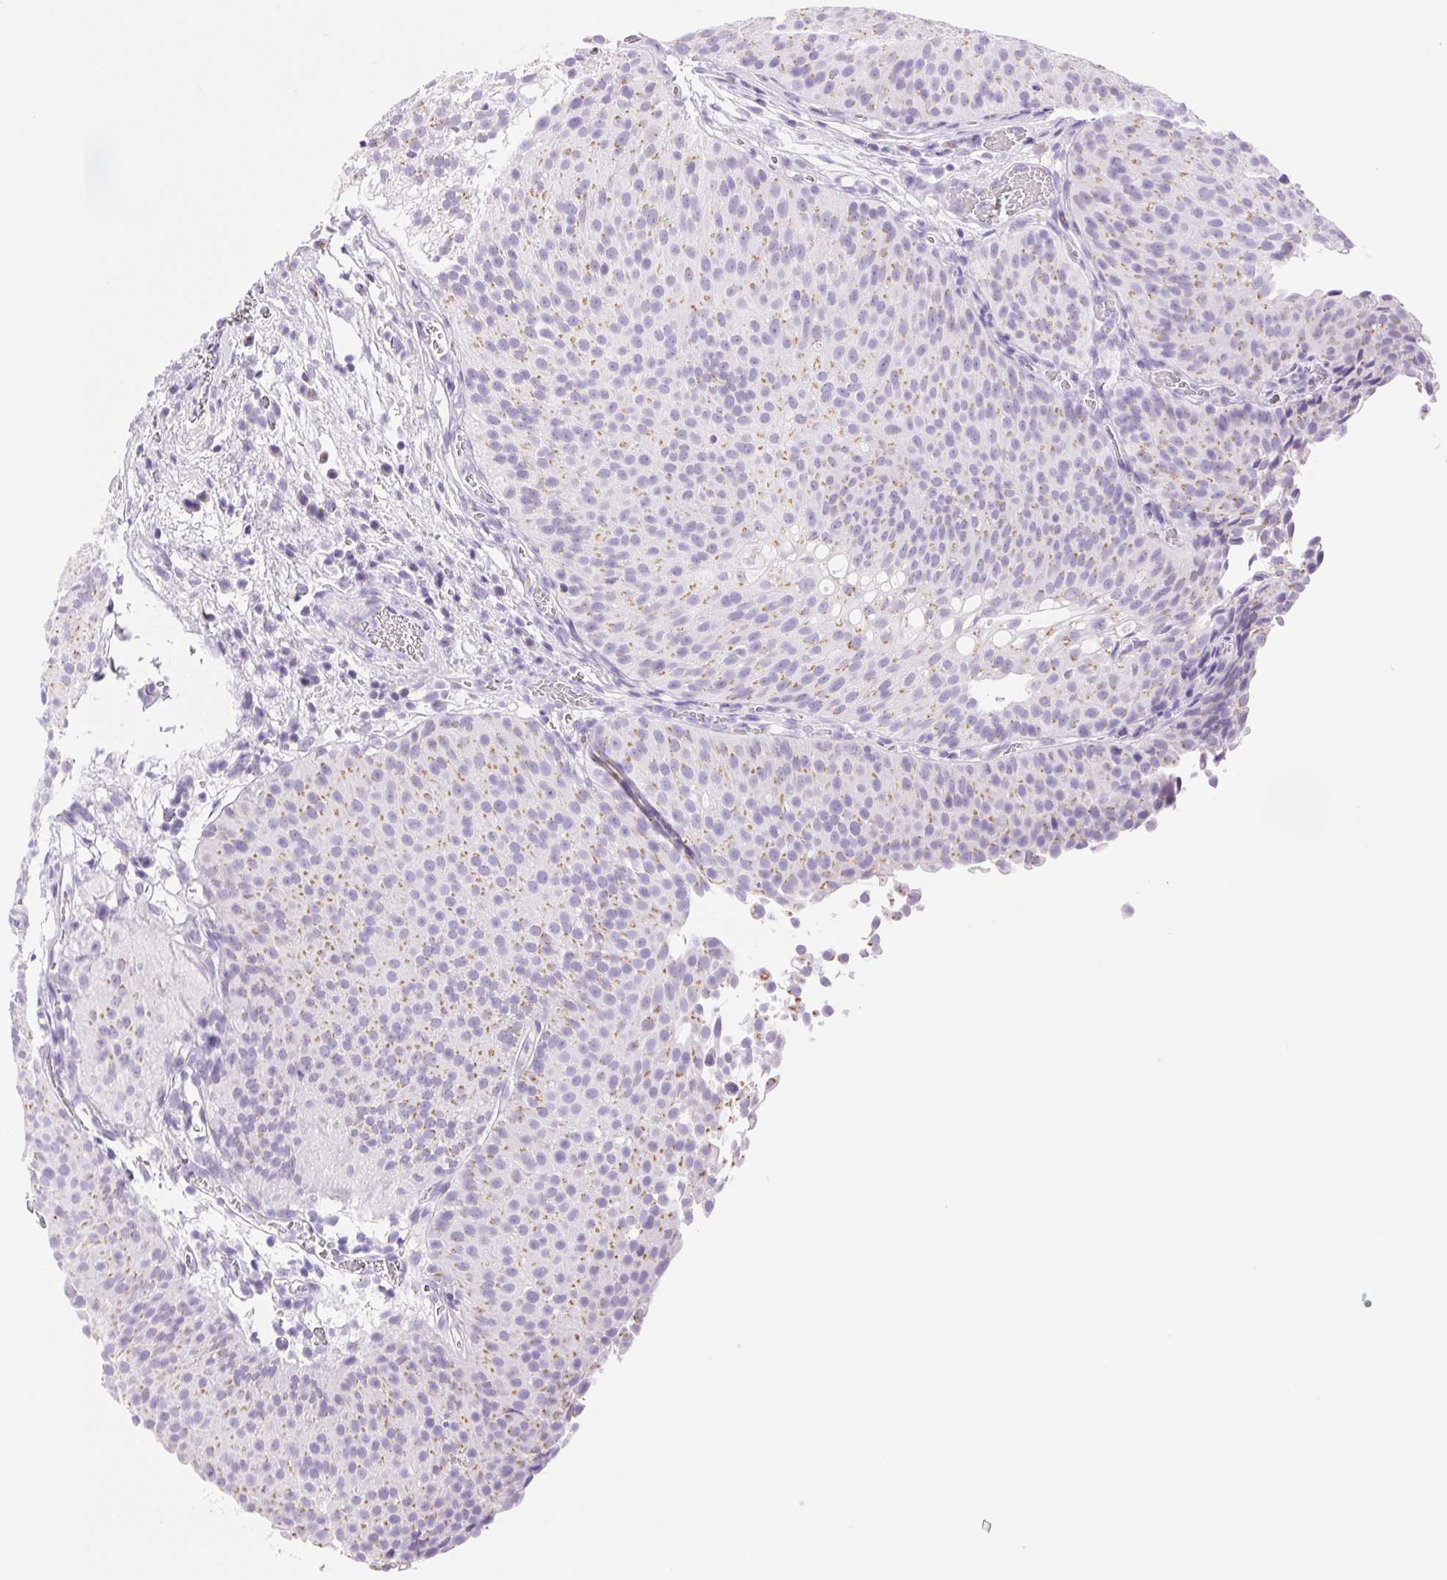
{"staining": {"intensity": "weak", "quantity": "25%-75%", "location": "cytoplasmic/membranous"}, "tissue": "urothelial cancer", "cell_type": "Tumor cells", "image_type": "cancer", "snomed": [{"axis": "morphology", "description": "Urothelial carcinoma, Low grade"}, {"axis": "topography", "description": "Urinary bladder"}], "caption": "Brown immunohistochemical staining in human urothelial cancer displays weak cytoplasmic/membranous staining in approximately 25%-75% of tumor cells. Ihc stains the protein in brown and the nuclei are stained blue.", "gene": "SERPINB3", "patient": {"sex": "male", "age": 80}}